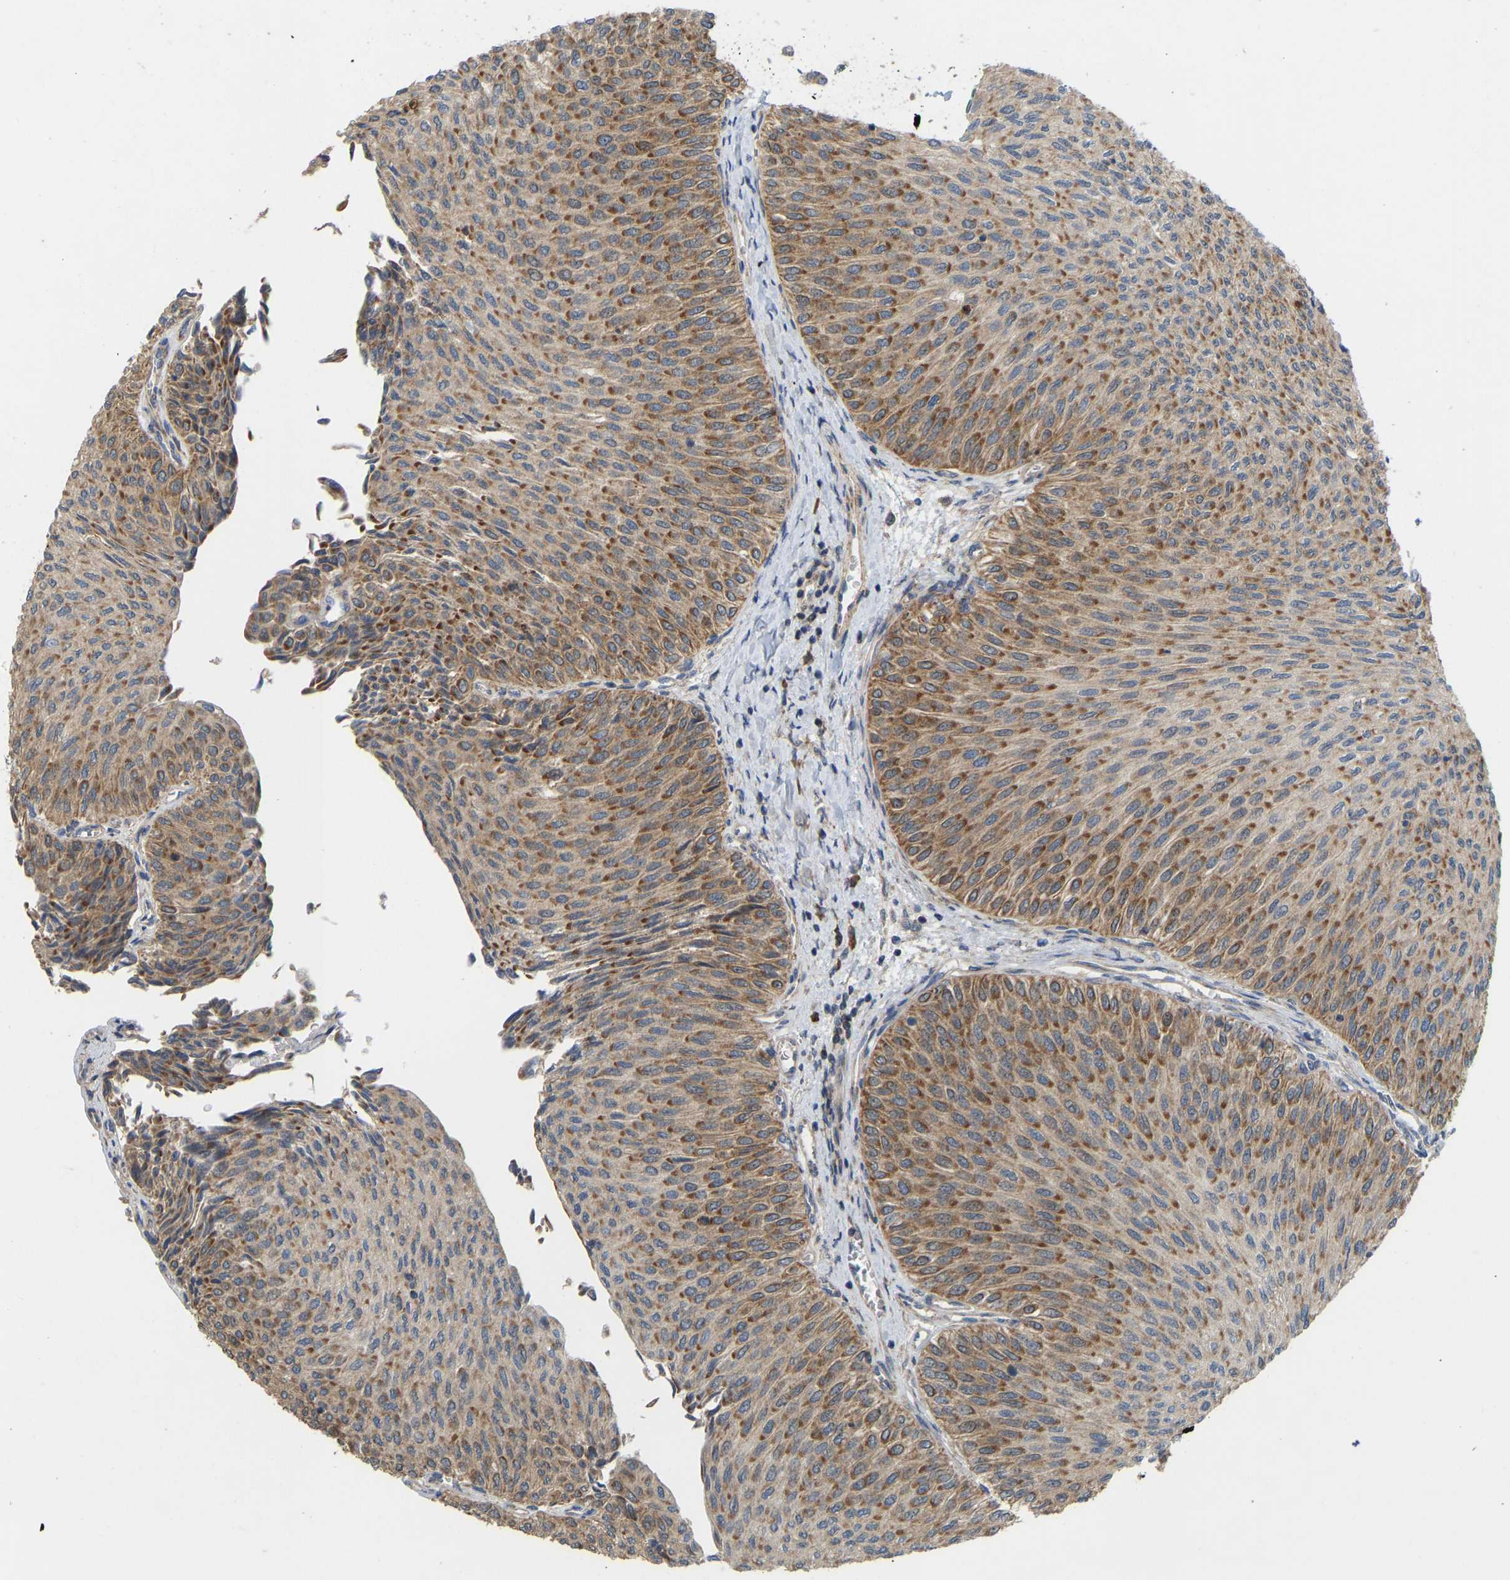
{"staining": {"intensity": "moderate", "quantity": ">75%", "location": "cytoplasmic/membranous"}, "tissue": "urothelial cancer", "cell_type": "Tumor cells", "image_type": "cancer", "snomed": [{"axis": "morphology", "description": "Urothelial carcinoma, High grade"}, {"axis": "topography", "description": "Urinary bladder"}], "caption": "A medium amount of moderate cytoplasmic/membranous staining is identified in approximately >75% of tumor cells in urothelial cancer tissue.", "gene": "HACD2", "patient": {"sex": "male", "age": 72}}